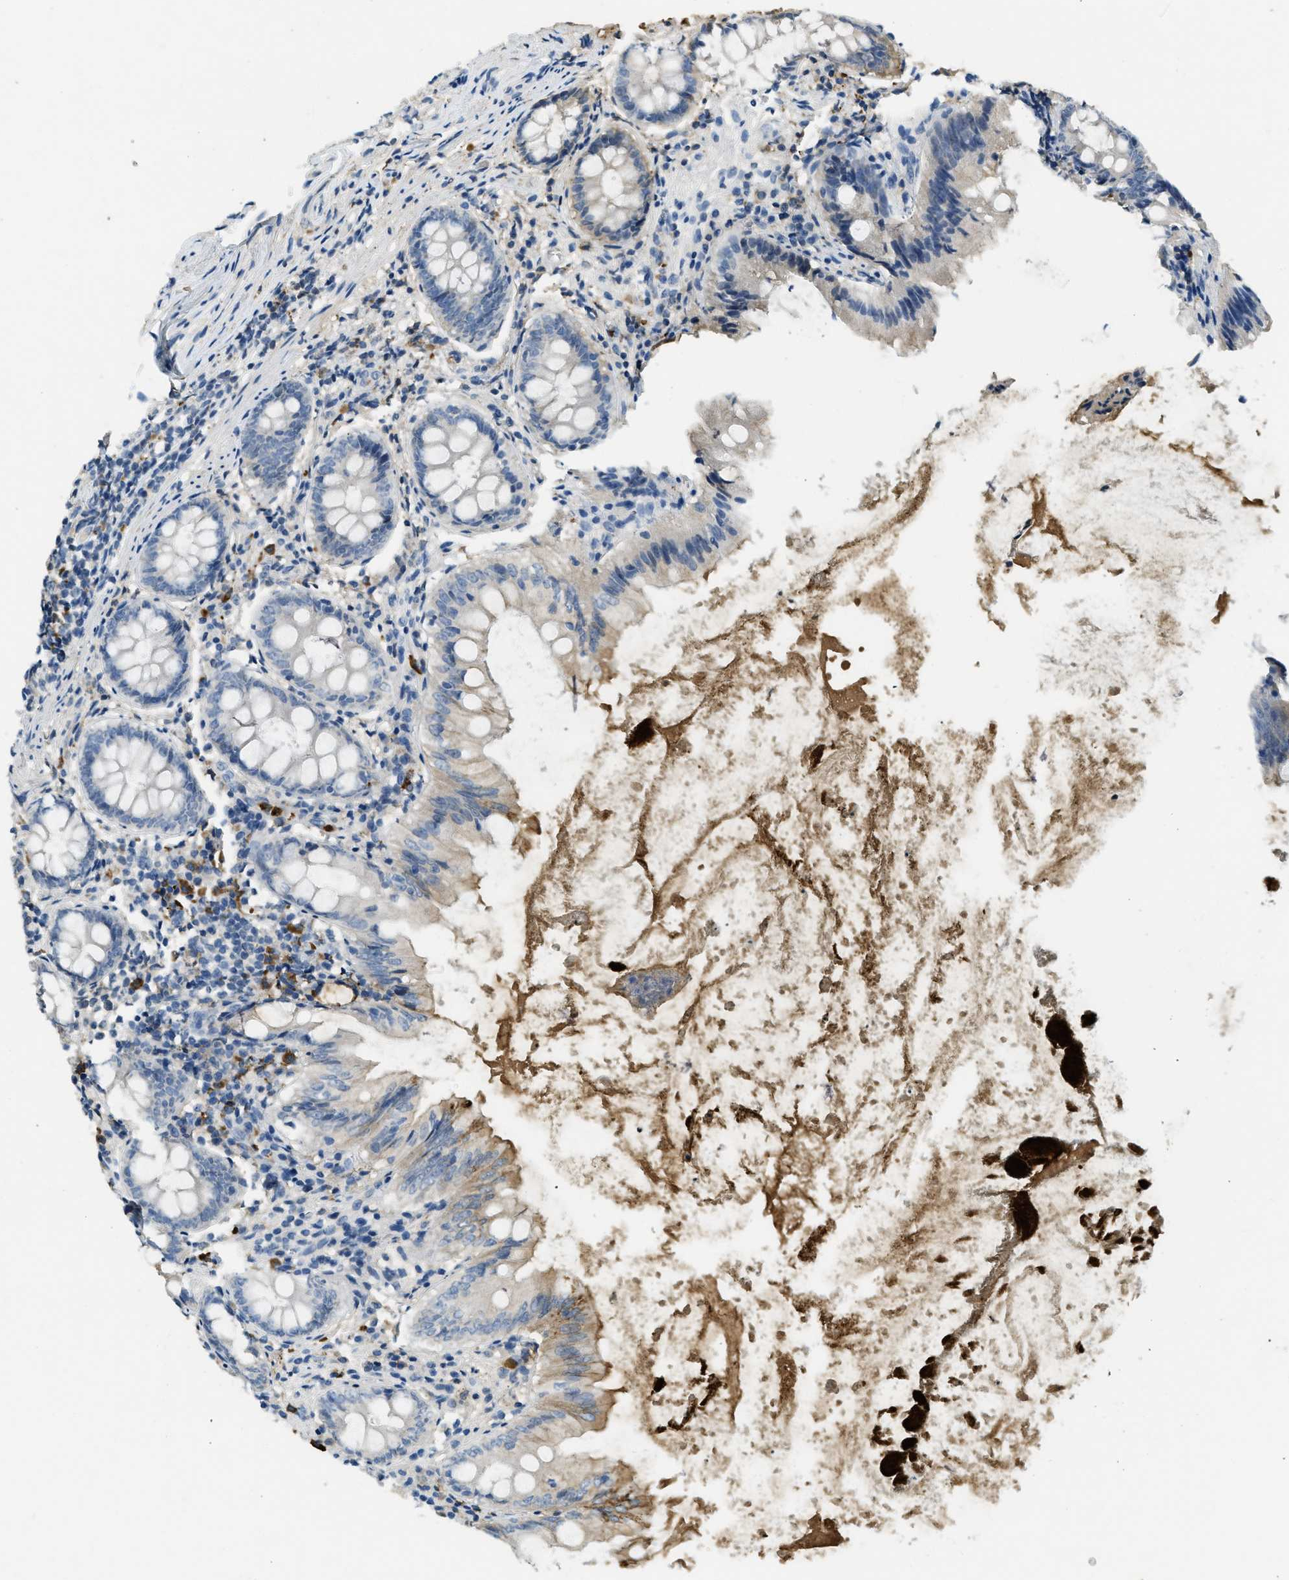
{"staining": {"intensity": "negative", "quantity": "none", "location": "none"}, "tissue": "appendix", "cell_type": "Glandular cells", "image_type": "normal", "snomed": [{"axis": "morphology", "description": "Normal tissue, NOS"}, {"axis": "topography", "description": "Appendix"}], "caption": "Histopathology image shows no significant protein staining in glandular cells of normal appendix. (DAB (3,3'-diaminobenzidine) immunohistochemistry, high magnification).", "gene": "PRTN3", "patient": {"sex": "female", "age": 77}}